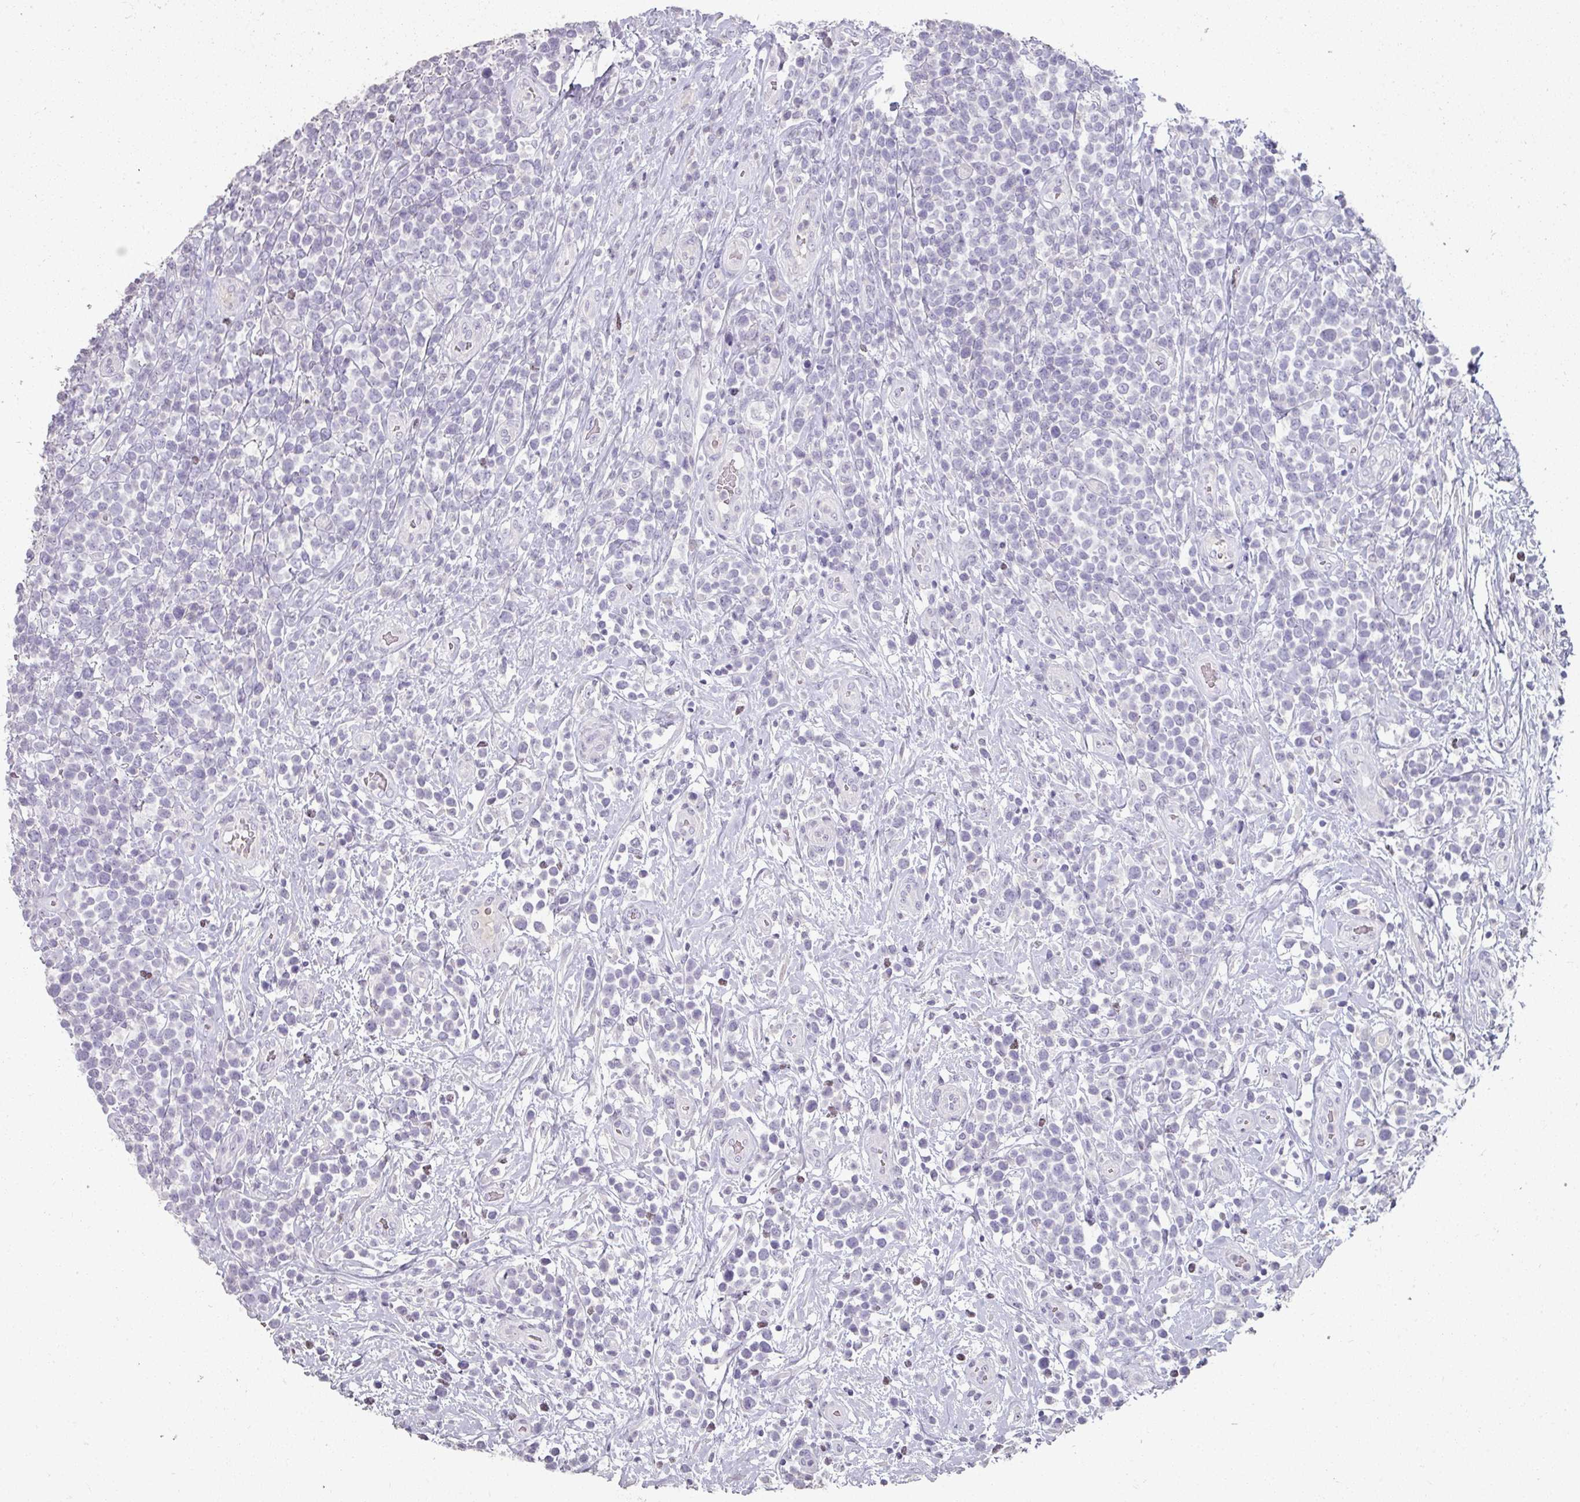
{"staining": {"intensity": "negative", "quantity": "none", "location": "none"}, "tissue": "lymphoma", "cell_type": "Tumor cells", "image_type": "cancer", "snomed": [{"axis": "morphology", "description": "Malignant lymphoma, non-Hodgkin's type, High grade"}, {"axis": "topography", "description": "Soft tissue"}], "caption": "The histopathology image exhibits no significant staining in tumor cells of high-grade malignant lymphoma, non-Hodgkin's type.", "gene": "GTF2H3", "patient": {"sex": "female", "age": 56}}